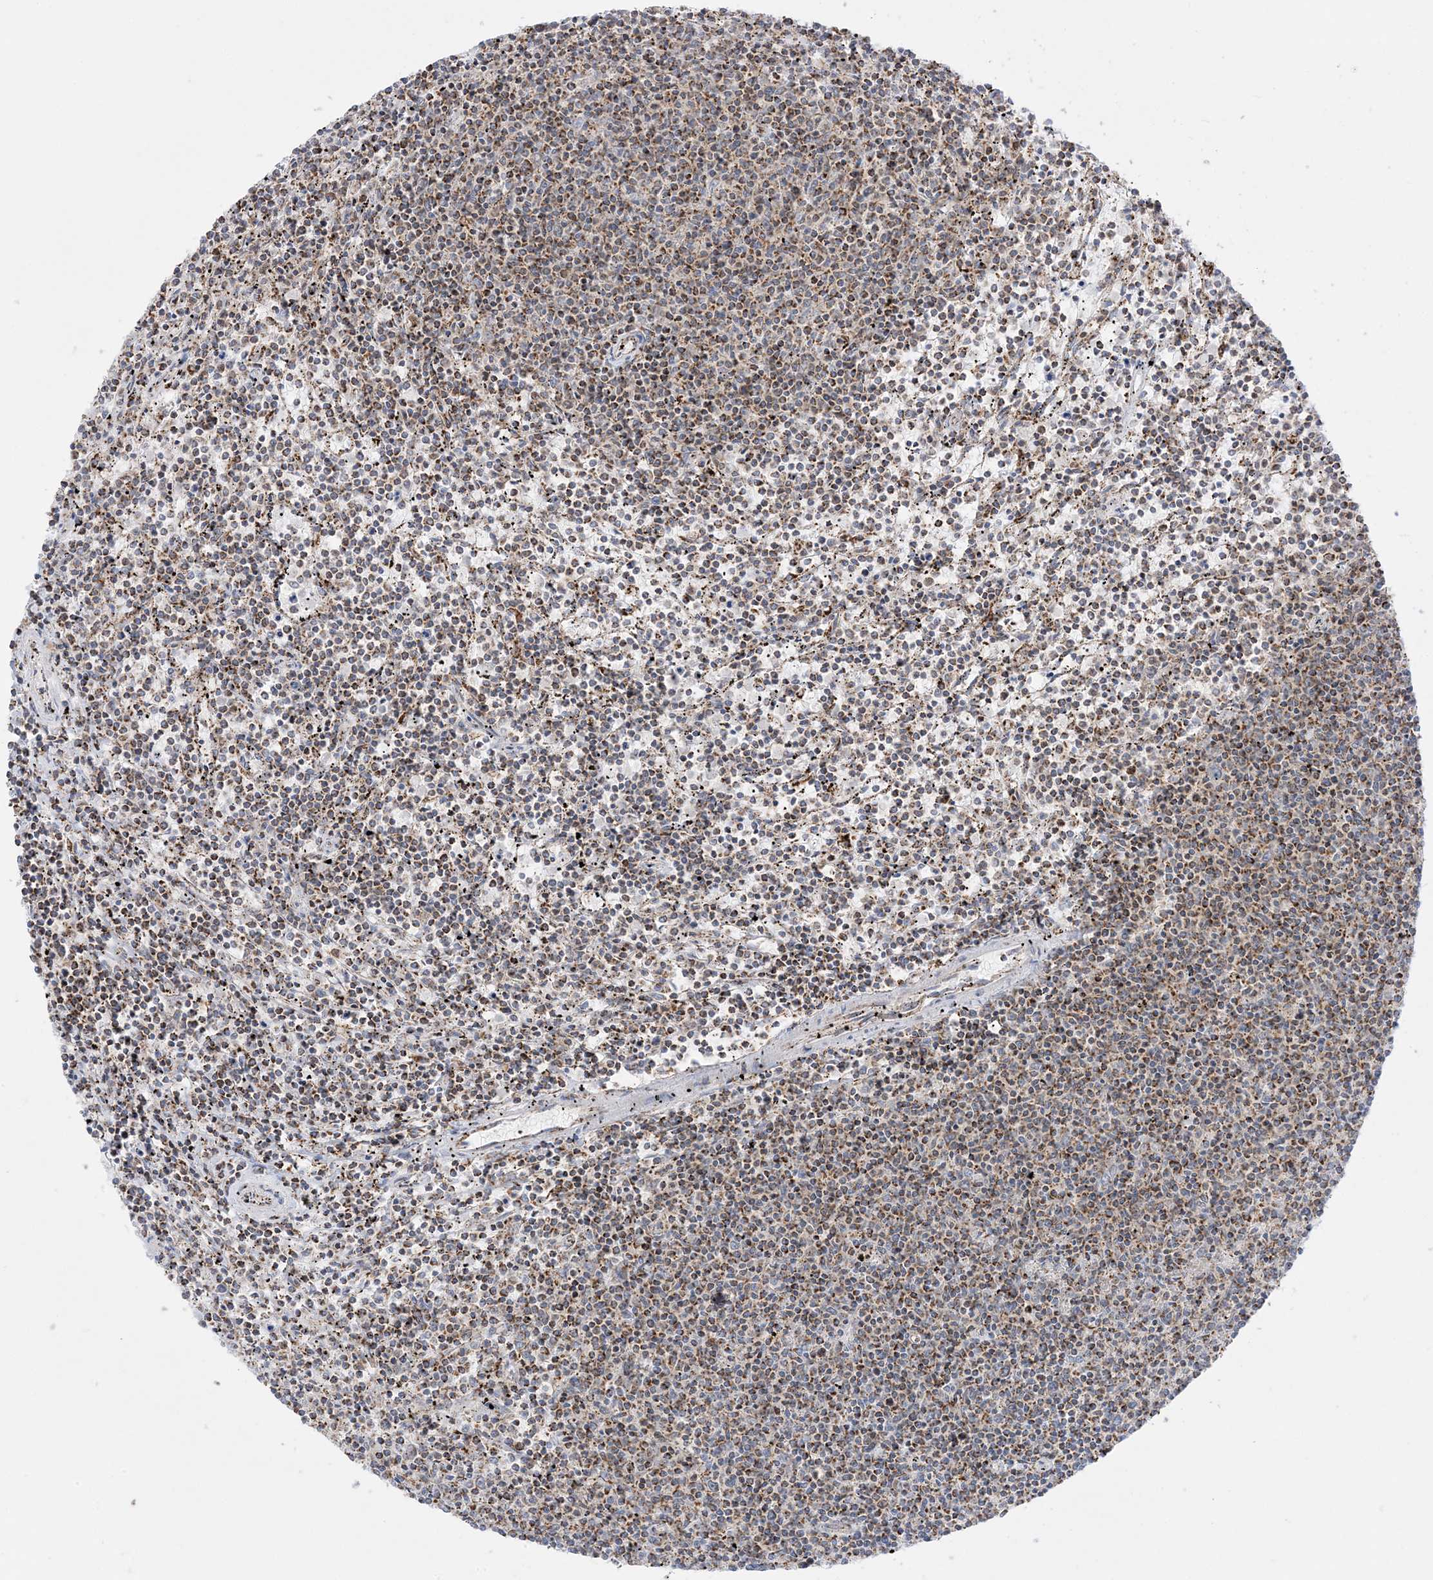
{"staining": {"intensity": "moderate", "quantity": "25%-75%", "location": "cytoplasmic/membranous"}, "tissue": "lymphoma", "cell_type": "Tumor cells", "image_type": "cancer", "snomed": [{"axis": "morphology", "description": "Malignant lymphoma, non-Hodgkin's type, Low grade"}, {"axis": "topography", "description": "Spleen"}], "caption": "Immunohistochemical staining of lymphoma demonstrates medium levels of moderate cytoplasmic/membranous positivity in approximately 25%-75% of tumor cells.", "gene": "MRPS36", "patient": {"sex": "female", "age": 50}}